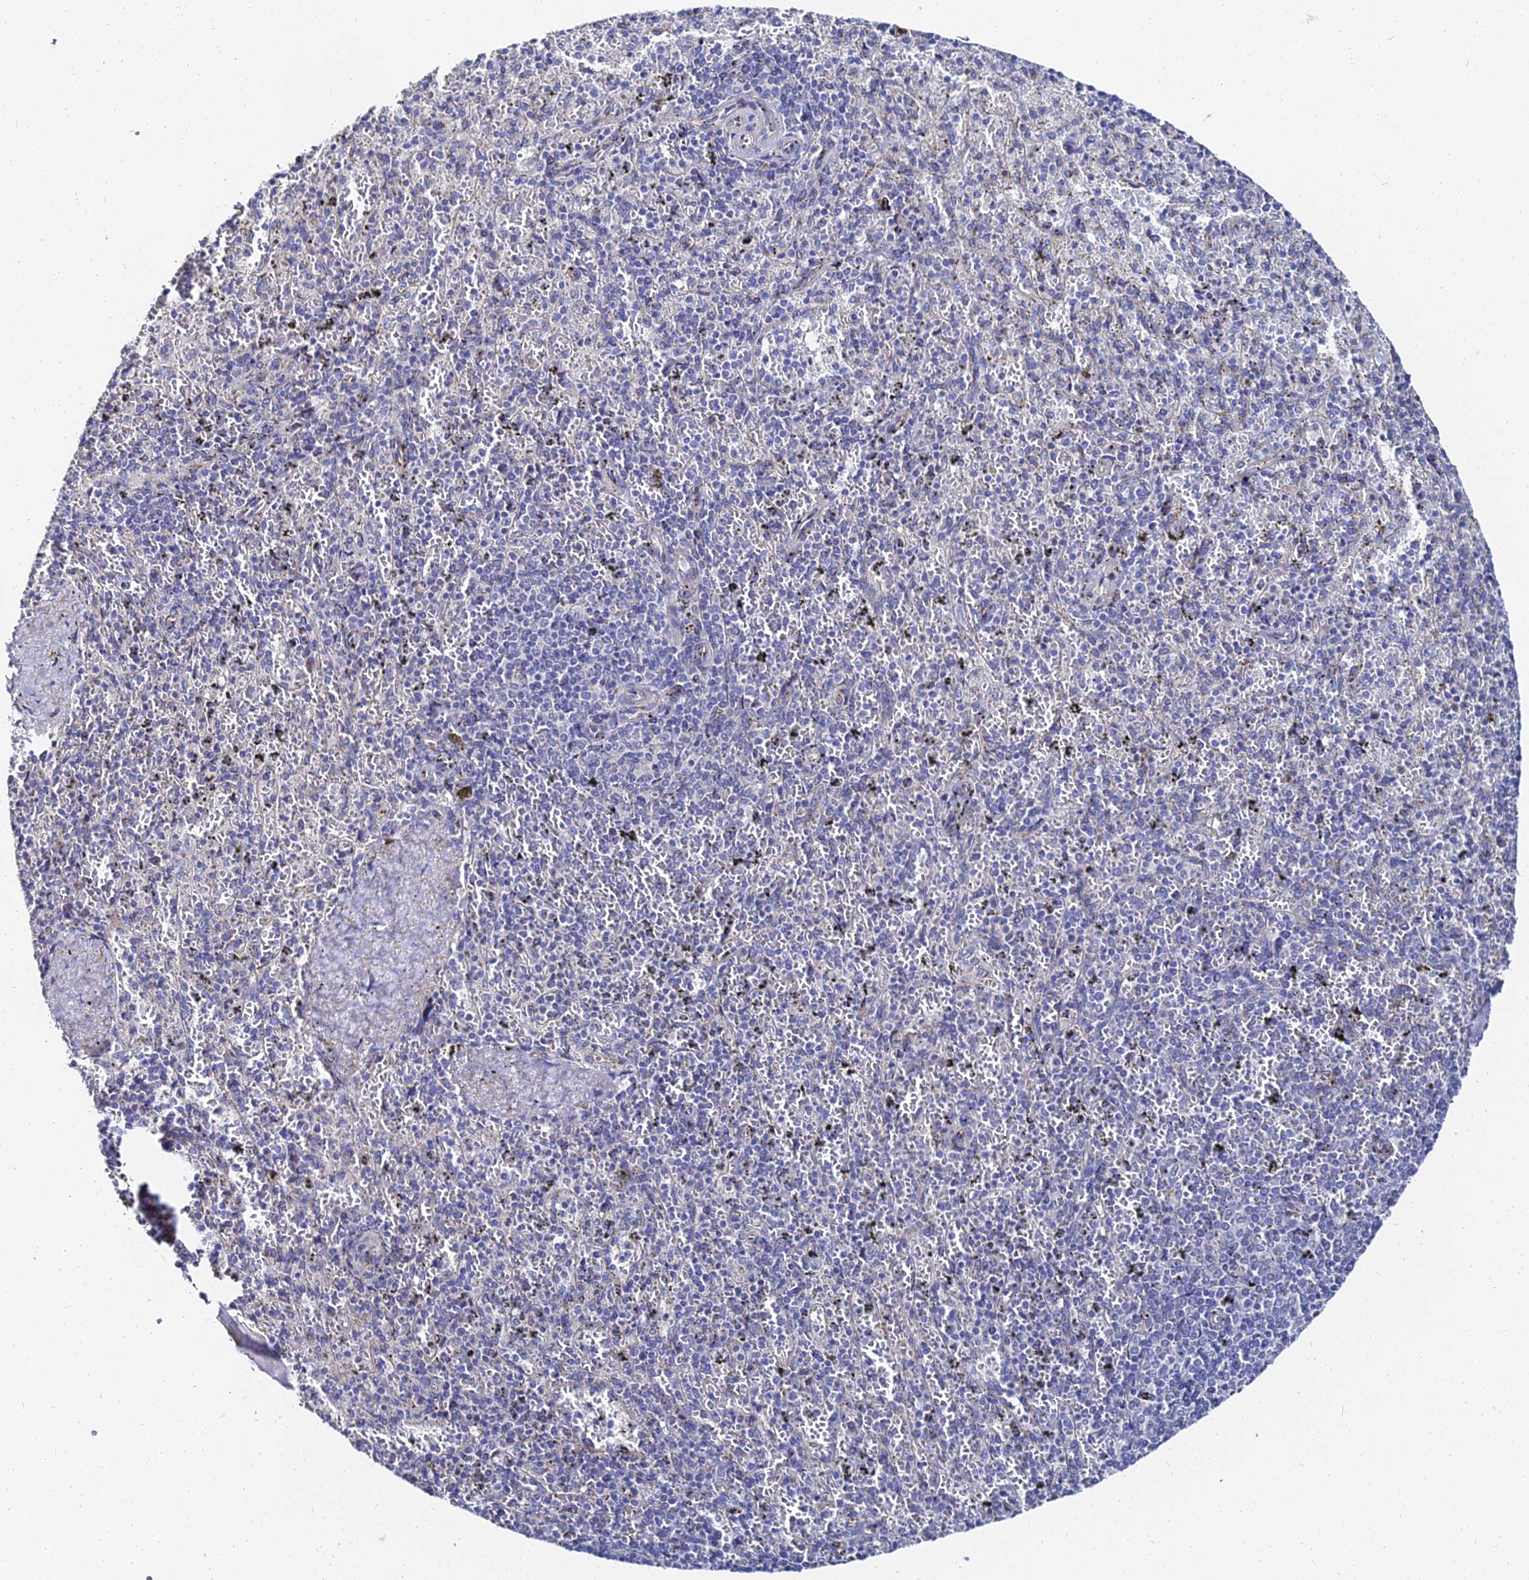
{"staining": {"intensity": "negative", "quantity": "none", "location": "none"}, "tissue": "spleen", "cell_type": "Cells in red pulp", "image_type": "normal", "snomed": [{"axis": "morphology", "description": "Normal tissue, NOS"}, {"axis": "topography", "description": "Spleen"}], "caption": "Cells in red pulp show no significant protein positivity in normal spleen.", "gene": "BORCS8", "patient": {"sex": "male", "age": 82}}